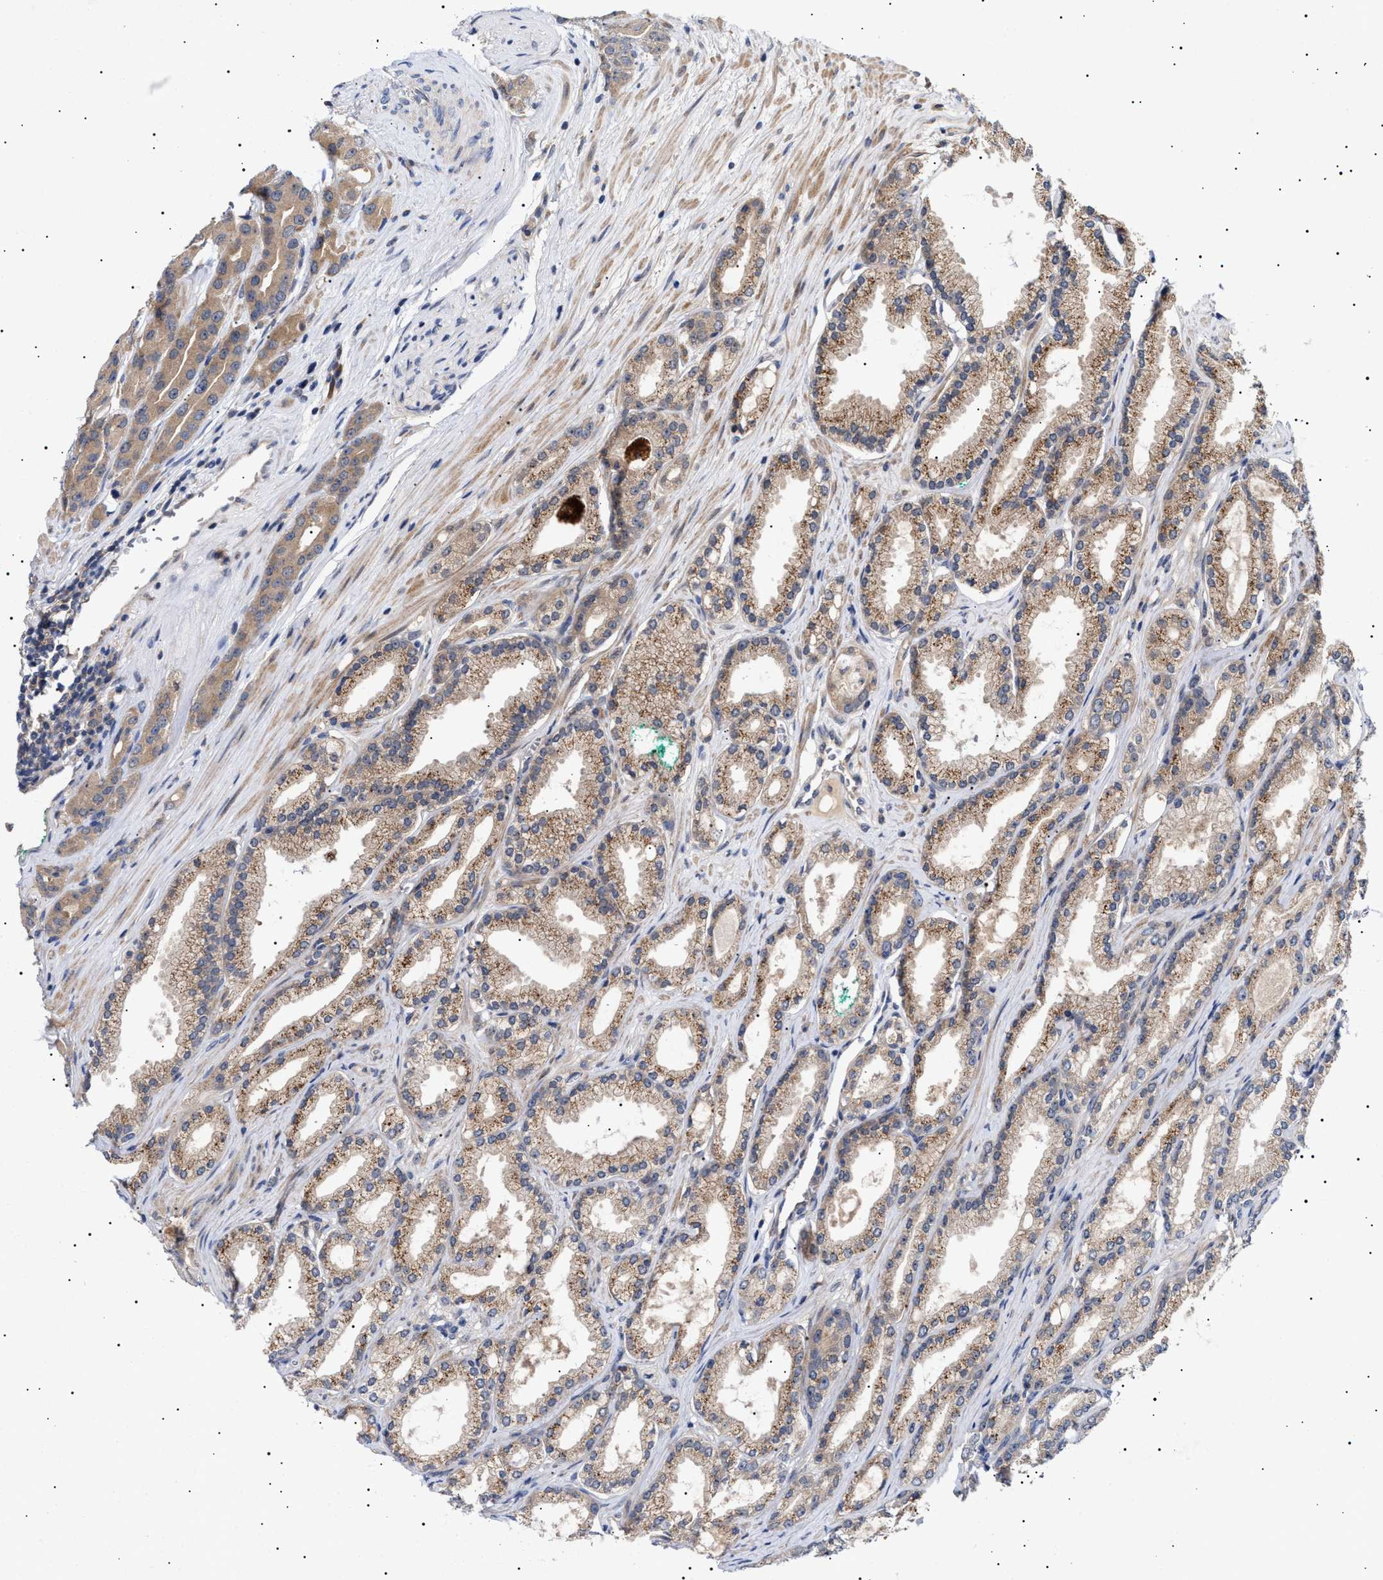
{"staining": {"intensity": "moderate", "quantity": ">75%", "location": "cytoplasmic/membranous"}, "tissue": "prostate cancer", "cell_type": "Tumor cells", "image_type": "cancer", "snomed": [{"axis": "morphology", "description": "Adenocarcinoma, High grade"}, {"axis": "topography", "description": "Prostate"}], "caption": "Prostate high-grade adenocarcinoma was stained to show a protein in brown. There is medium levels of moderate cytoplasmic/membranous expression in approximately >75% of tumor cells.", "gene": "NPLOC4", "patient": {"sex": "male", "age": 71}}